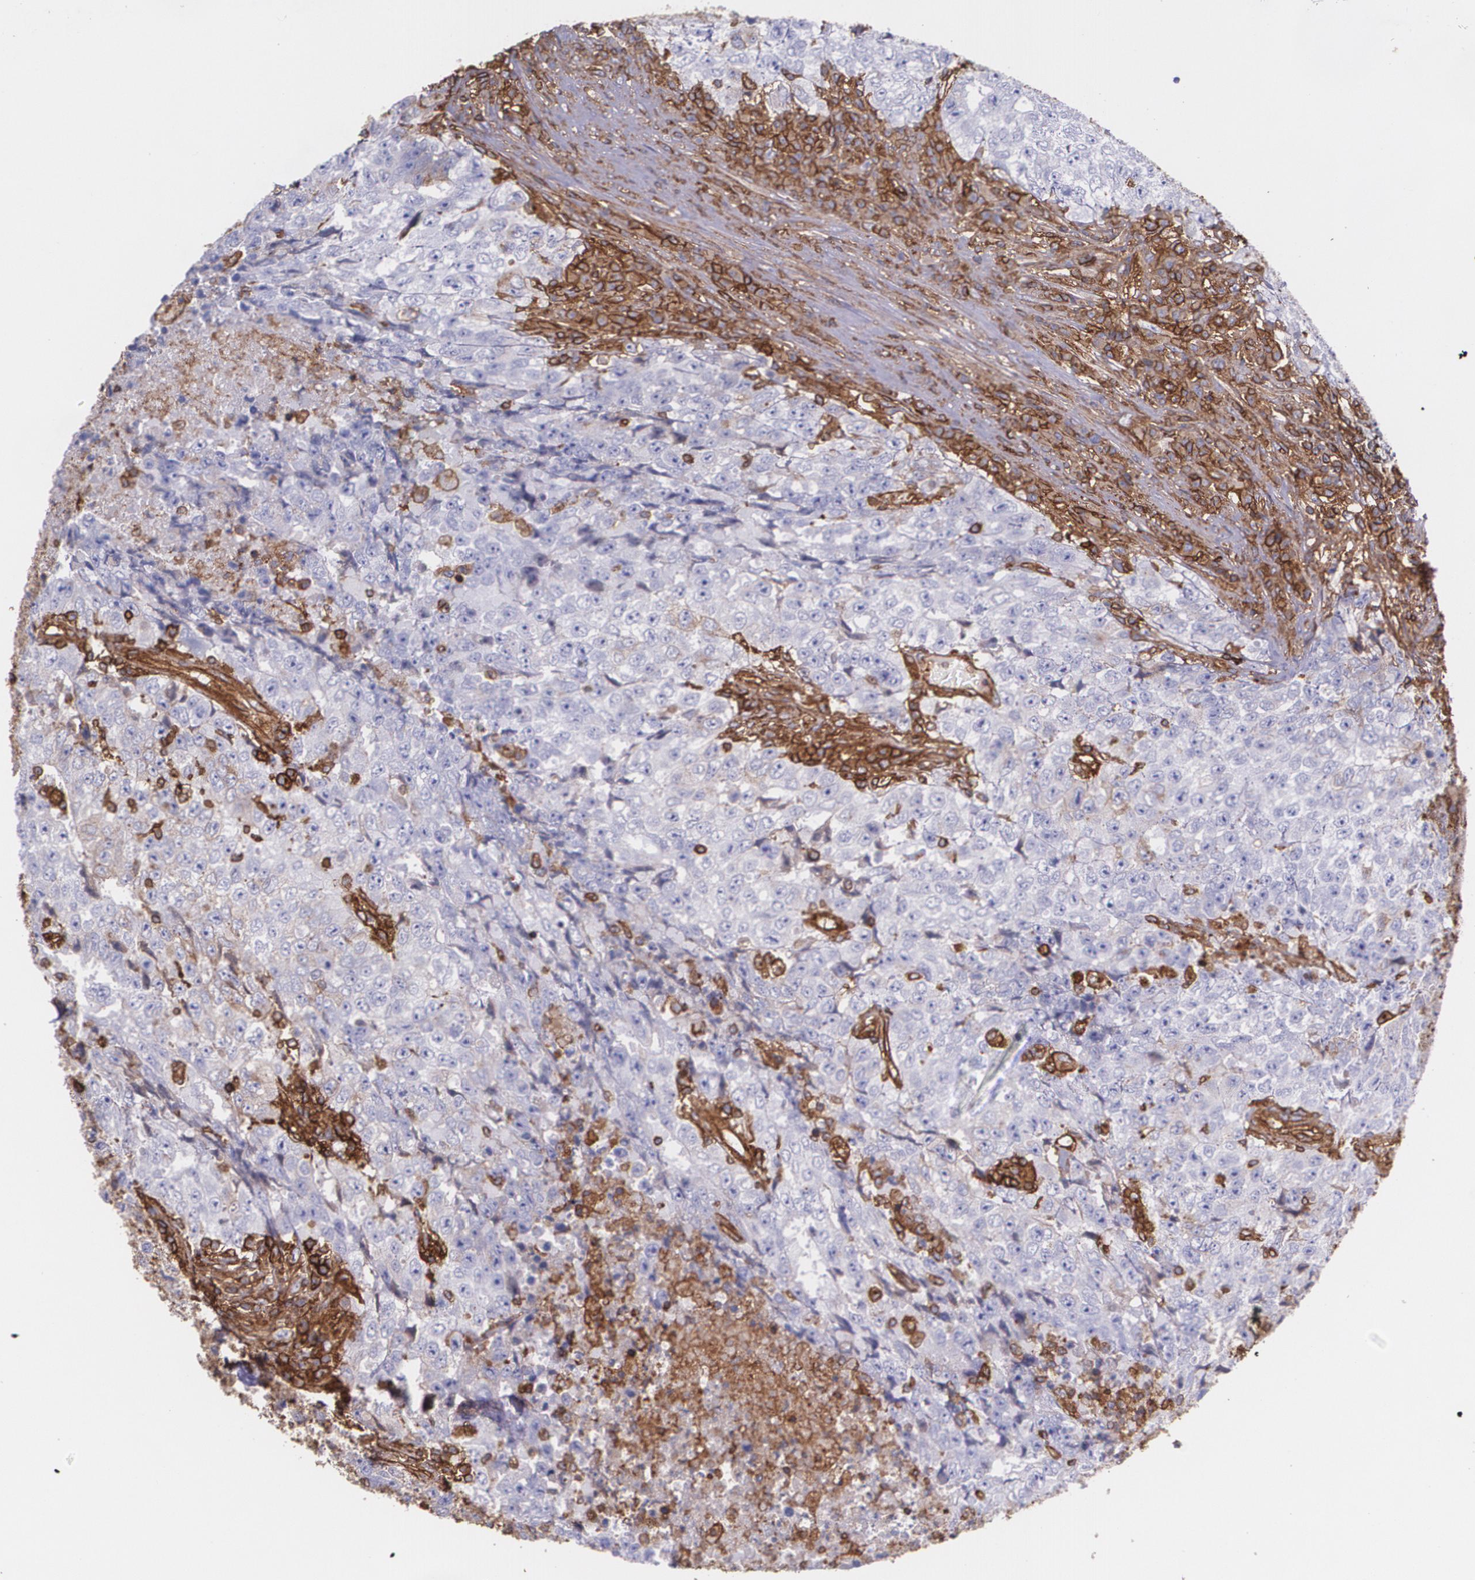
{"staining": {"intensity": "negative", "quantity": "none", "location": "none"}, "tissue": "testis cancer", "cell_type": "Tumor cells", "image_type": "cancer", "snomed": [{"axis": "morphology", "description": "Necrosis, NOS"}, {"axis": "morphology", "description": "Carcinoma, Embryonal, NOS"}, {"axis": "topography", "description": "Testis"}], "caption": "Human testis cancer (embryonal carcinoma) stained for a protein using immunohistochemistry exhibits no staining in tumor cells.", "gene": "B2M", "patient": {"sex": "male", "age": 19}}